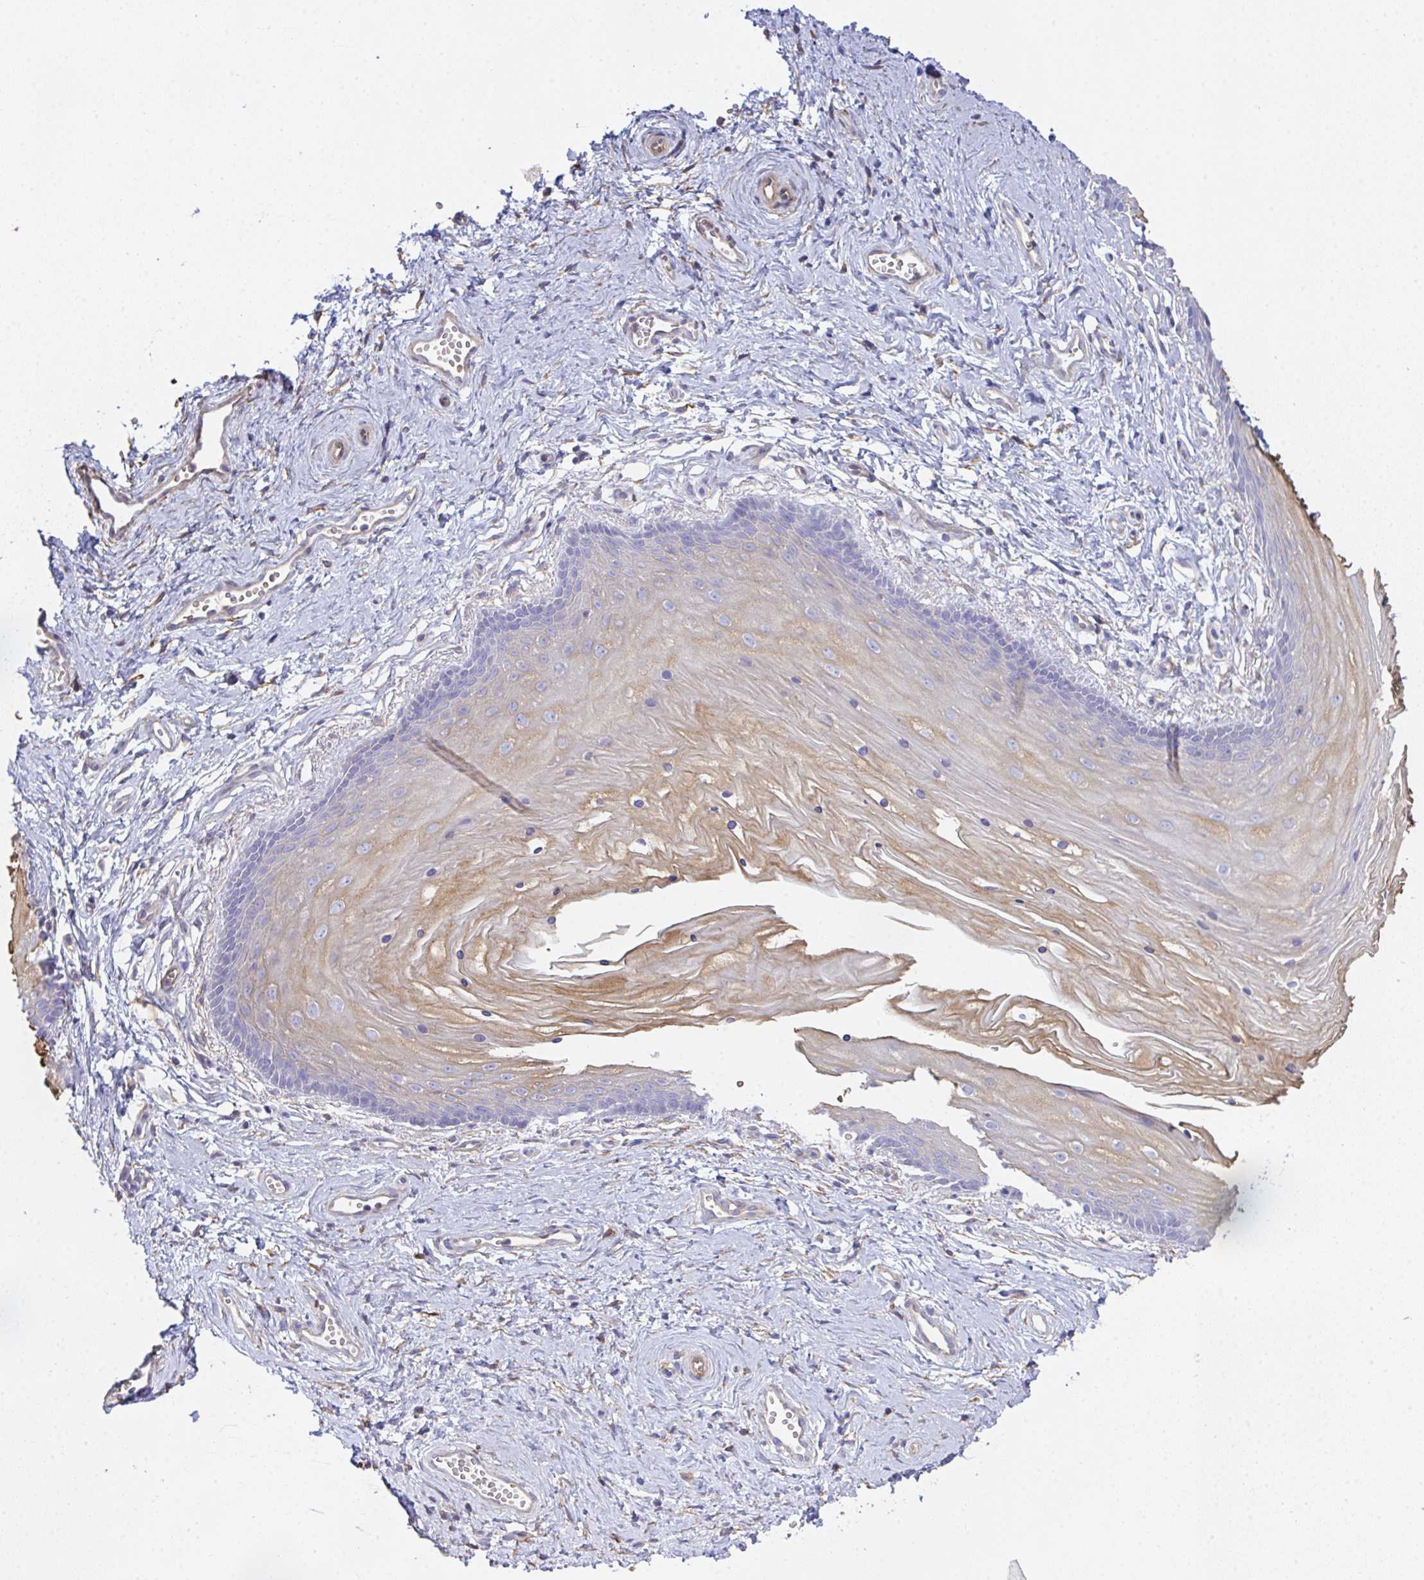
{"staining": {"intensity": "weak", "quantity": "<25%", "location": "cytoplasmic/membranous"}, "tissue": "vagina", "cell_type": "Squamous epithelial cells", "image_type": "normal", "snomed": [{"axis": "morphology", "description": "Normal tissue, NOS"}, {"axis": "topography", "description": "Vagina"}], "caption": "A high-resolution micrograph shows immunohistochemistry staining of normal vagina, which reveals no significant positivity in squamous epithelial cells. The staining is performed using DAB brown chromogen with nuclei counter-stained in using hematoxylin.", "gene": "TNFAIP8", "patient": {"sex": "female", "age": 38}}